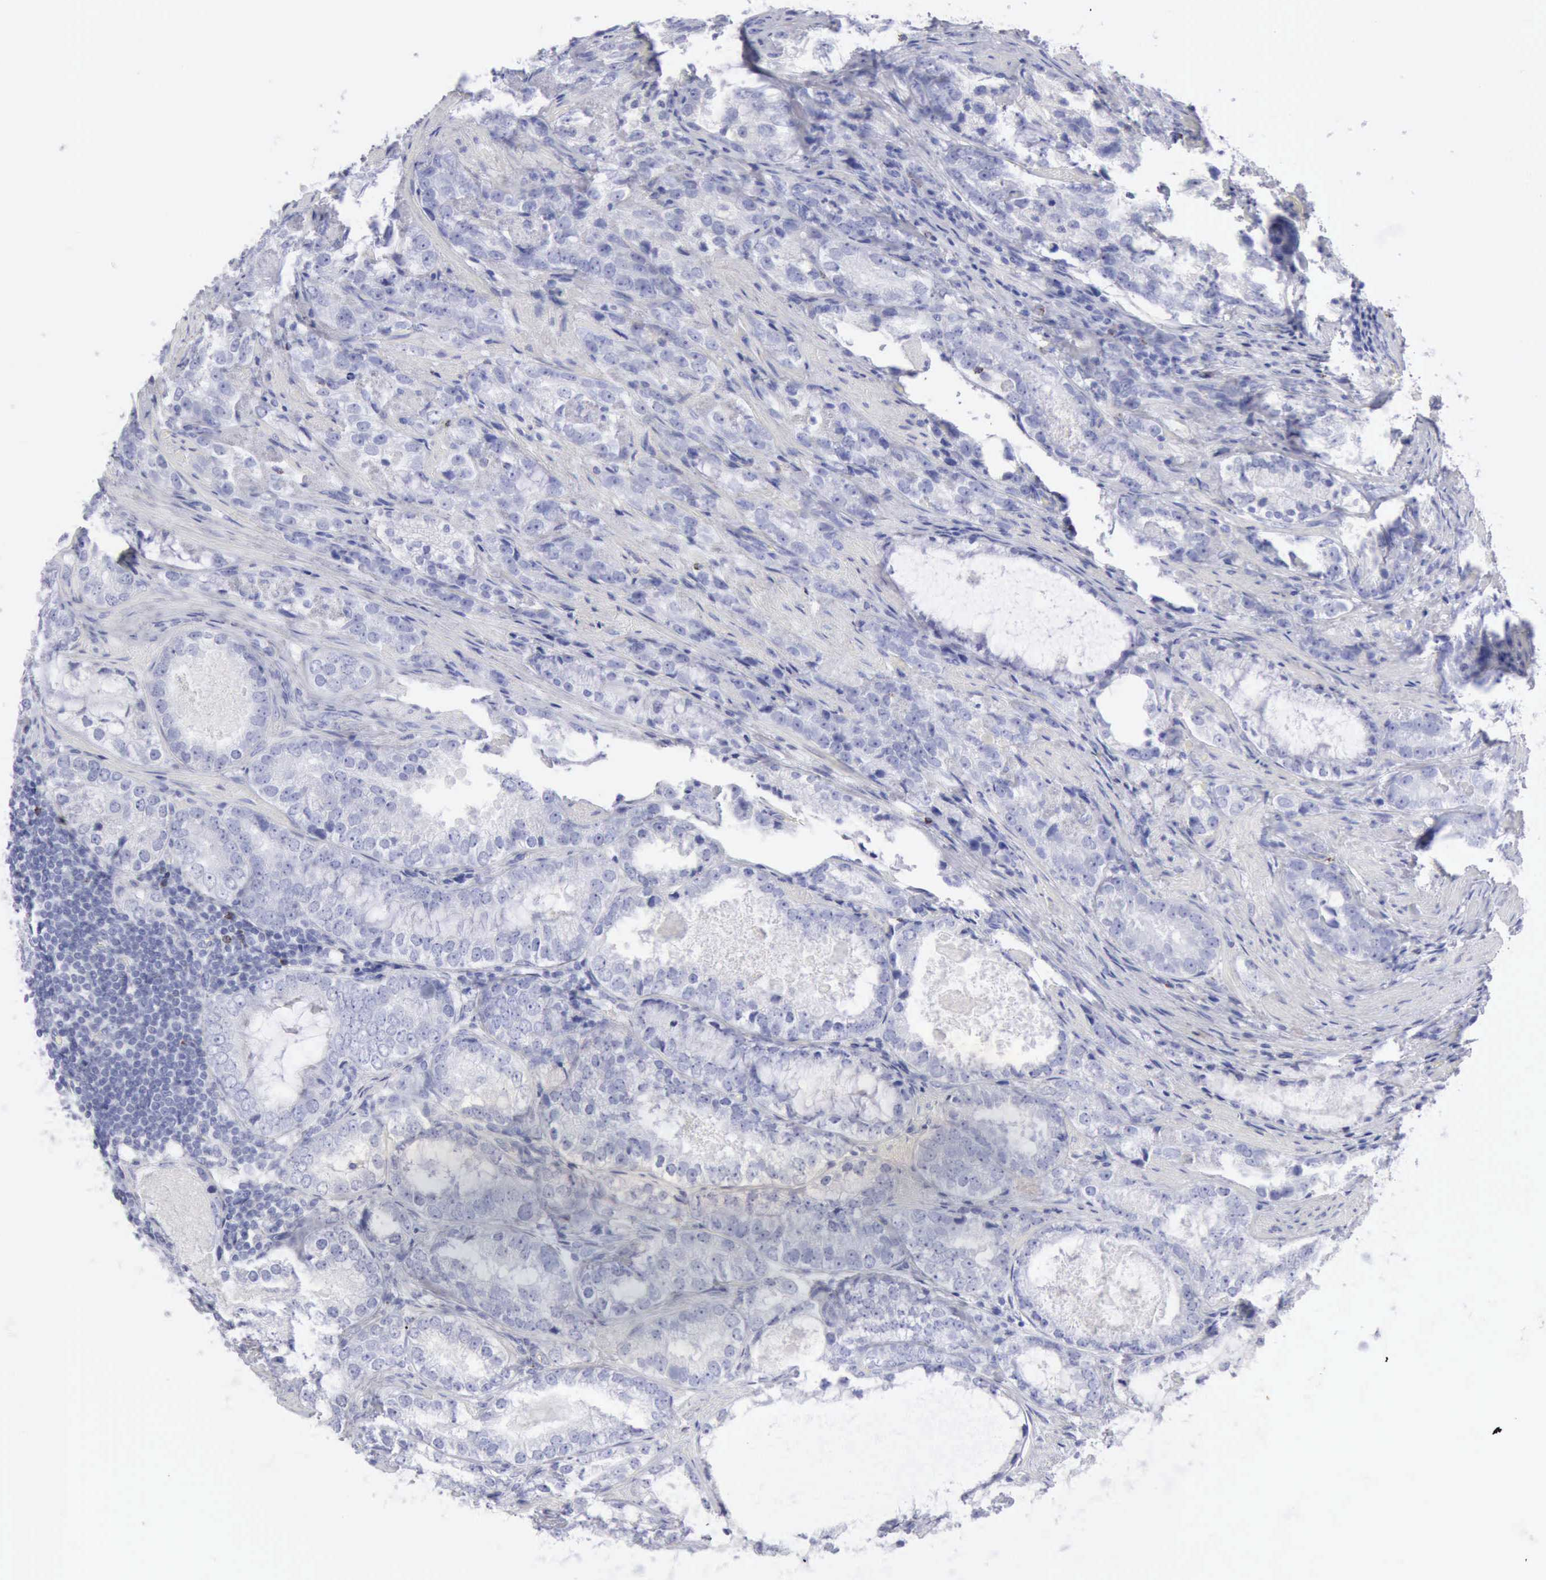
{"staining": {"intensity": "negative", "quantity": "none", "location": "none"}, "tissue": "prostate cancer", "cell_type": "Tumor cells", "image_type": "cancer", "snomed": [{"axis": "morphology", "description": "Adenocarcinoma, High grade"}, {"axis": "topography", "description": "Prostate"}], "caption": "IHC photomicrograph of neoplastic tissue: human adenocarcinoma (high-grade) (prostate) stained with DAB (3,3'-diaminobenzidine) demonstrates no significant protein positivity in tumor cells. Brightfield microscopy of immunohistochemistry stained with DAB (brown) and hematoxylin (blue), captured at high magnification.", "gene": "GZMB", "patient": {"sex": "male", "age": 63}}